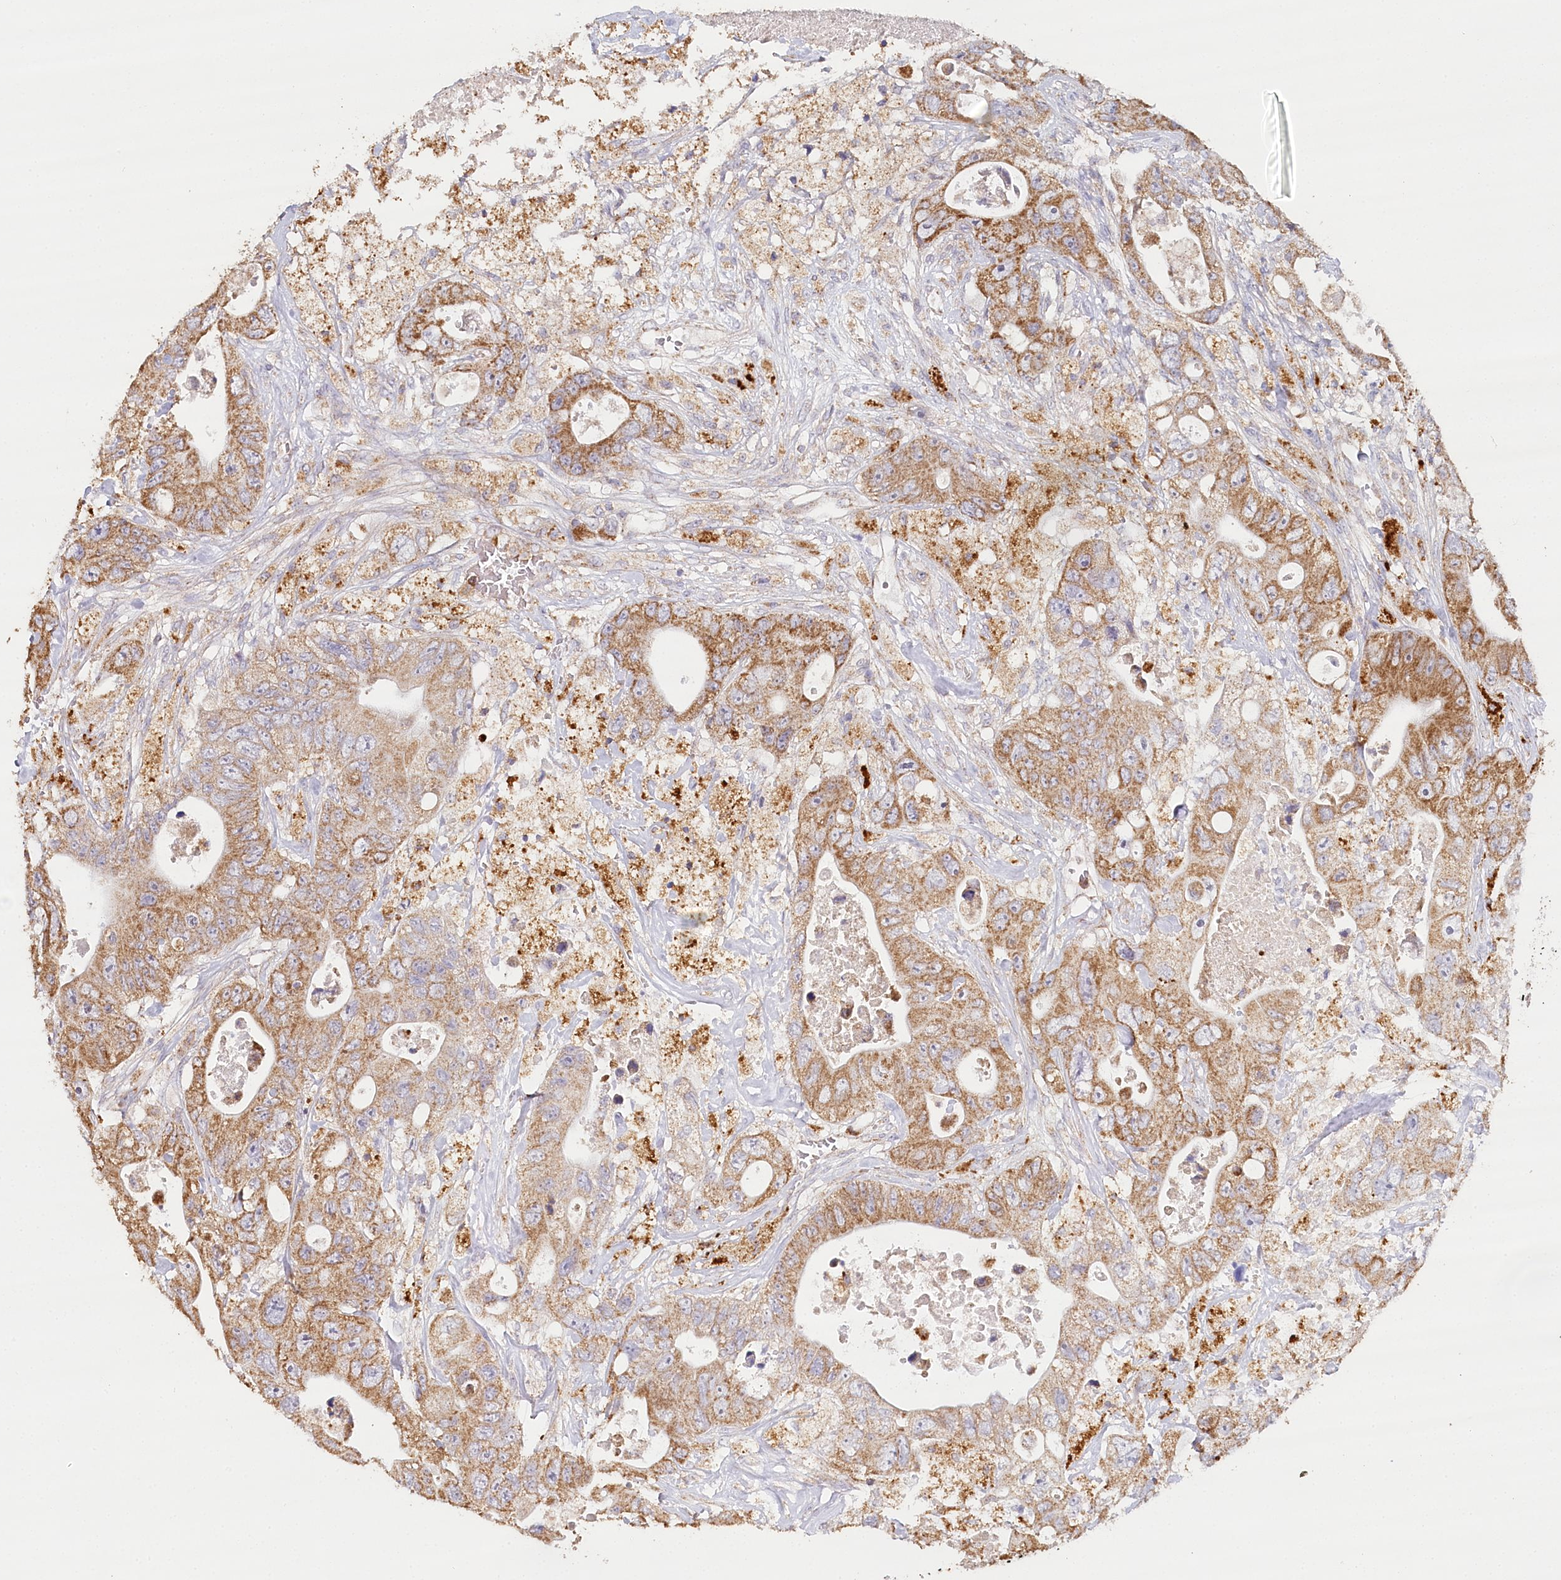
{"staining": {"intensity": "moderate", "quantity": ">75%", "location": "cytoplasmic/membranous"}, "tissue": "colorectal cancer", "cell_type": "Tumor cells", "image_type": "cancer", "snomed": [{"axis": "morphology", "description": "Adenocarcinoma, NOS"}, {"axis": "topography", "description": "Colon"}], "caption": "Colorectal cancer (adenocarcinoma) was stained to show a protein in brown. There is medium levels of moderate cytoplasmic/membranous positivity in about >75% of tumor cells.", "gene": "MMP25", "patient": {"sex": "female", "age": 46}}